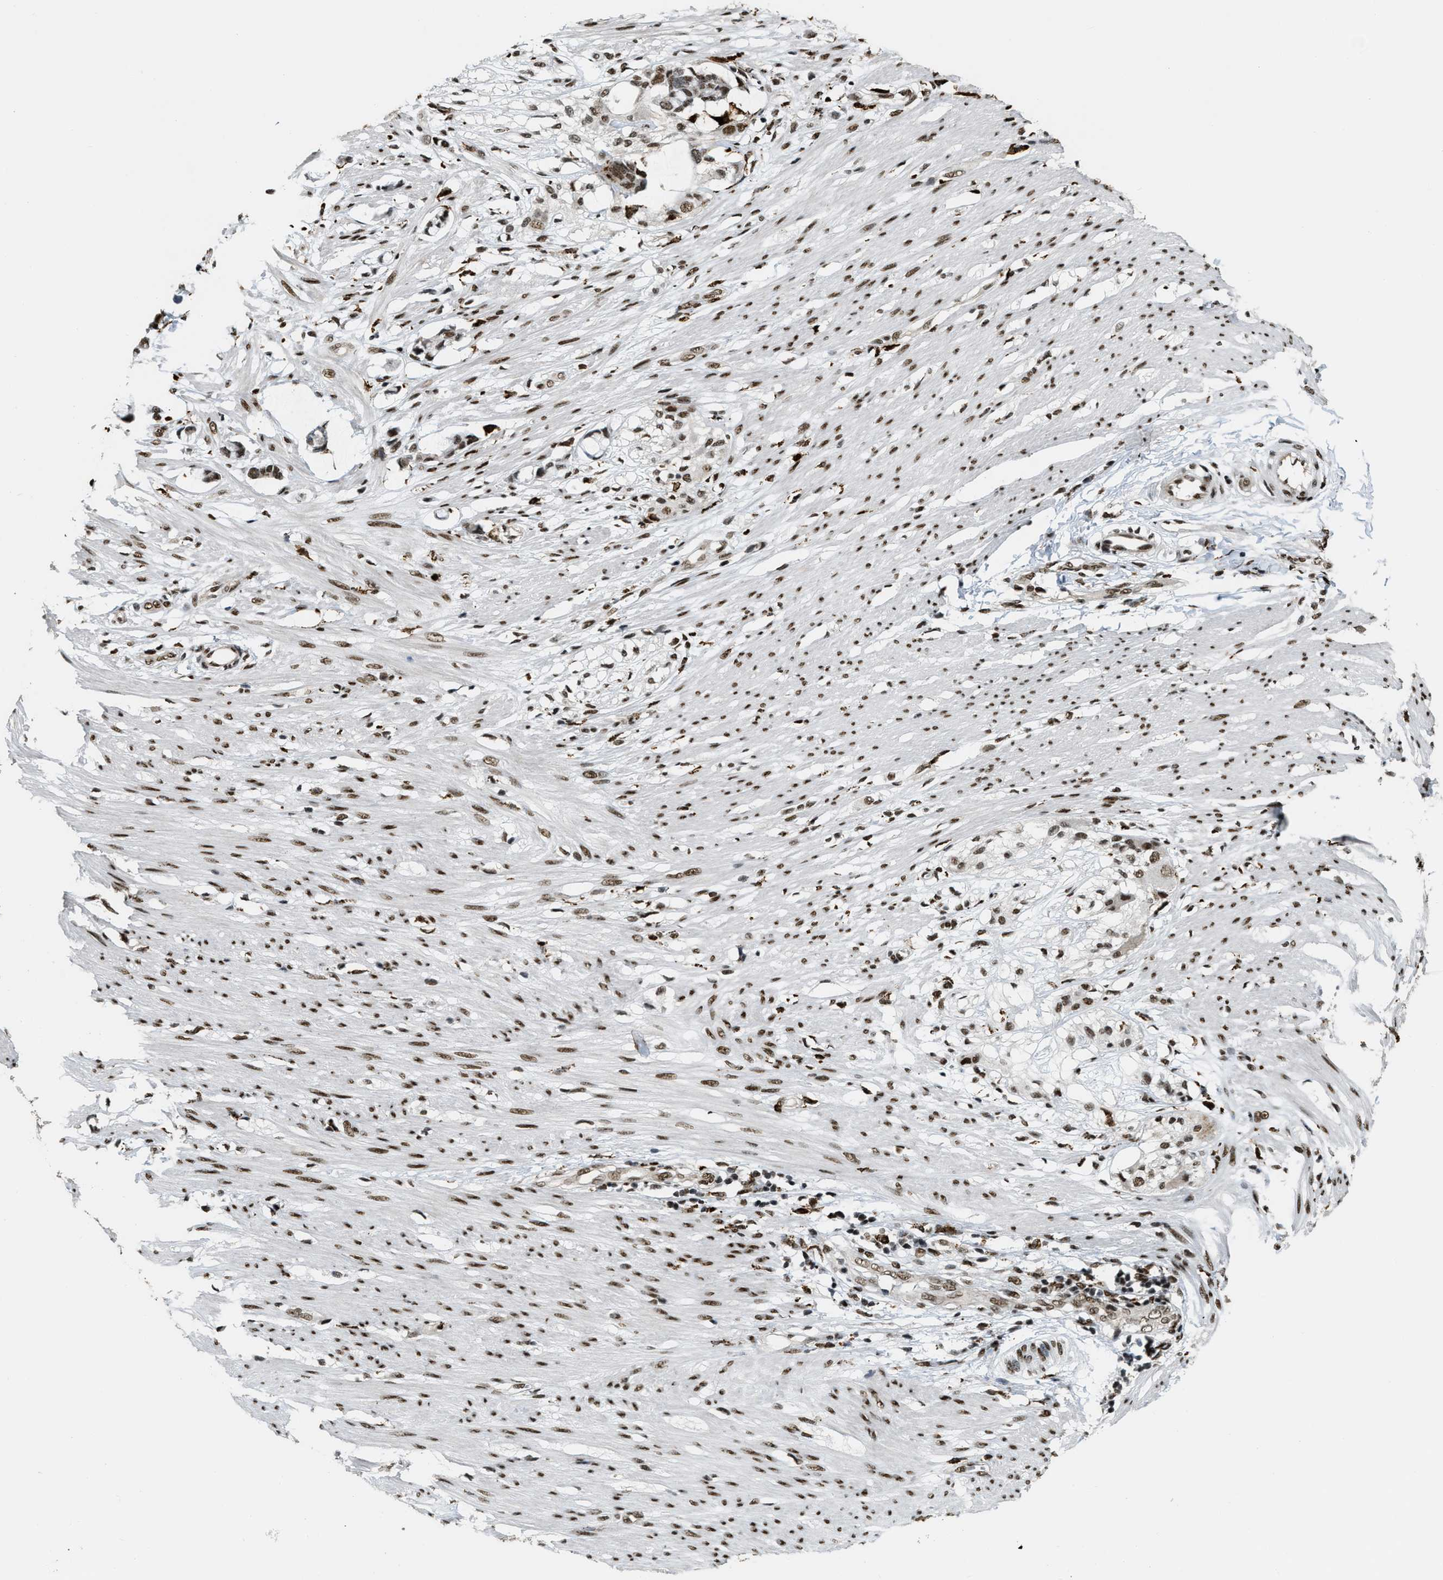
{"staining": {"intensity": "moderate", "quantity": ">75%", "location": "nuclear"}, "tissue": "smooth muscle", "cell_type": "Smooth muscle cells", "image_type": "normal", "snomed": [{"axis": "morphology", "description": "Normal tissue, NOS"}, {"axis": "morphology", "description": "Adenocarcinoma, NOS"}, {"axis": "topography", "description": "Smooth muscle"}, {"axis": "topography", "description": "Colon"}], "caption": "DAB (3,3'-diaminobenzidine) immunohistochemical staining of normal smooth muscle reveals moderate nuclear protein positivity in about >75% of smooth muscle cells. Immunohistochemistry stains the protein in brown and the nuclei are stained blue.", "gene": "NUMA1", "patient": {"sex": "male", "age": 14}}